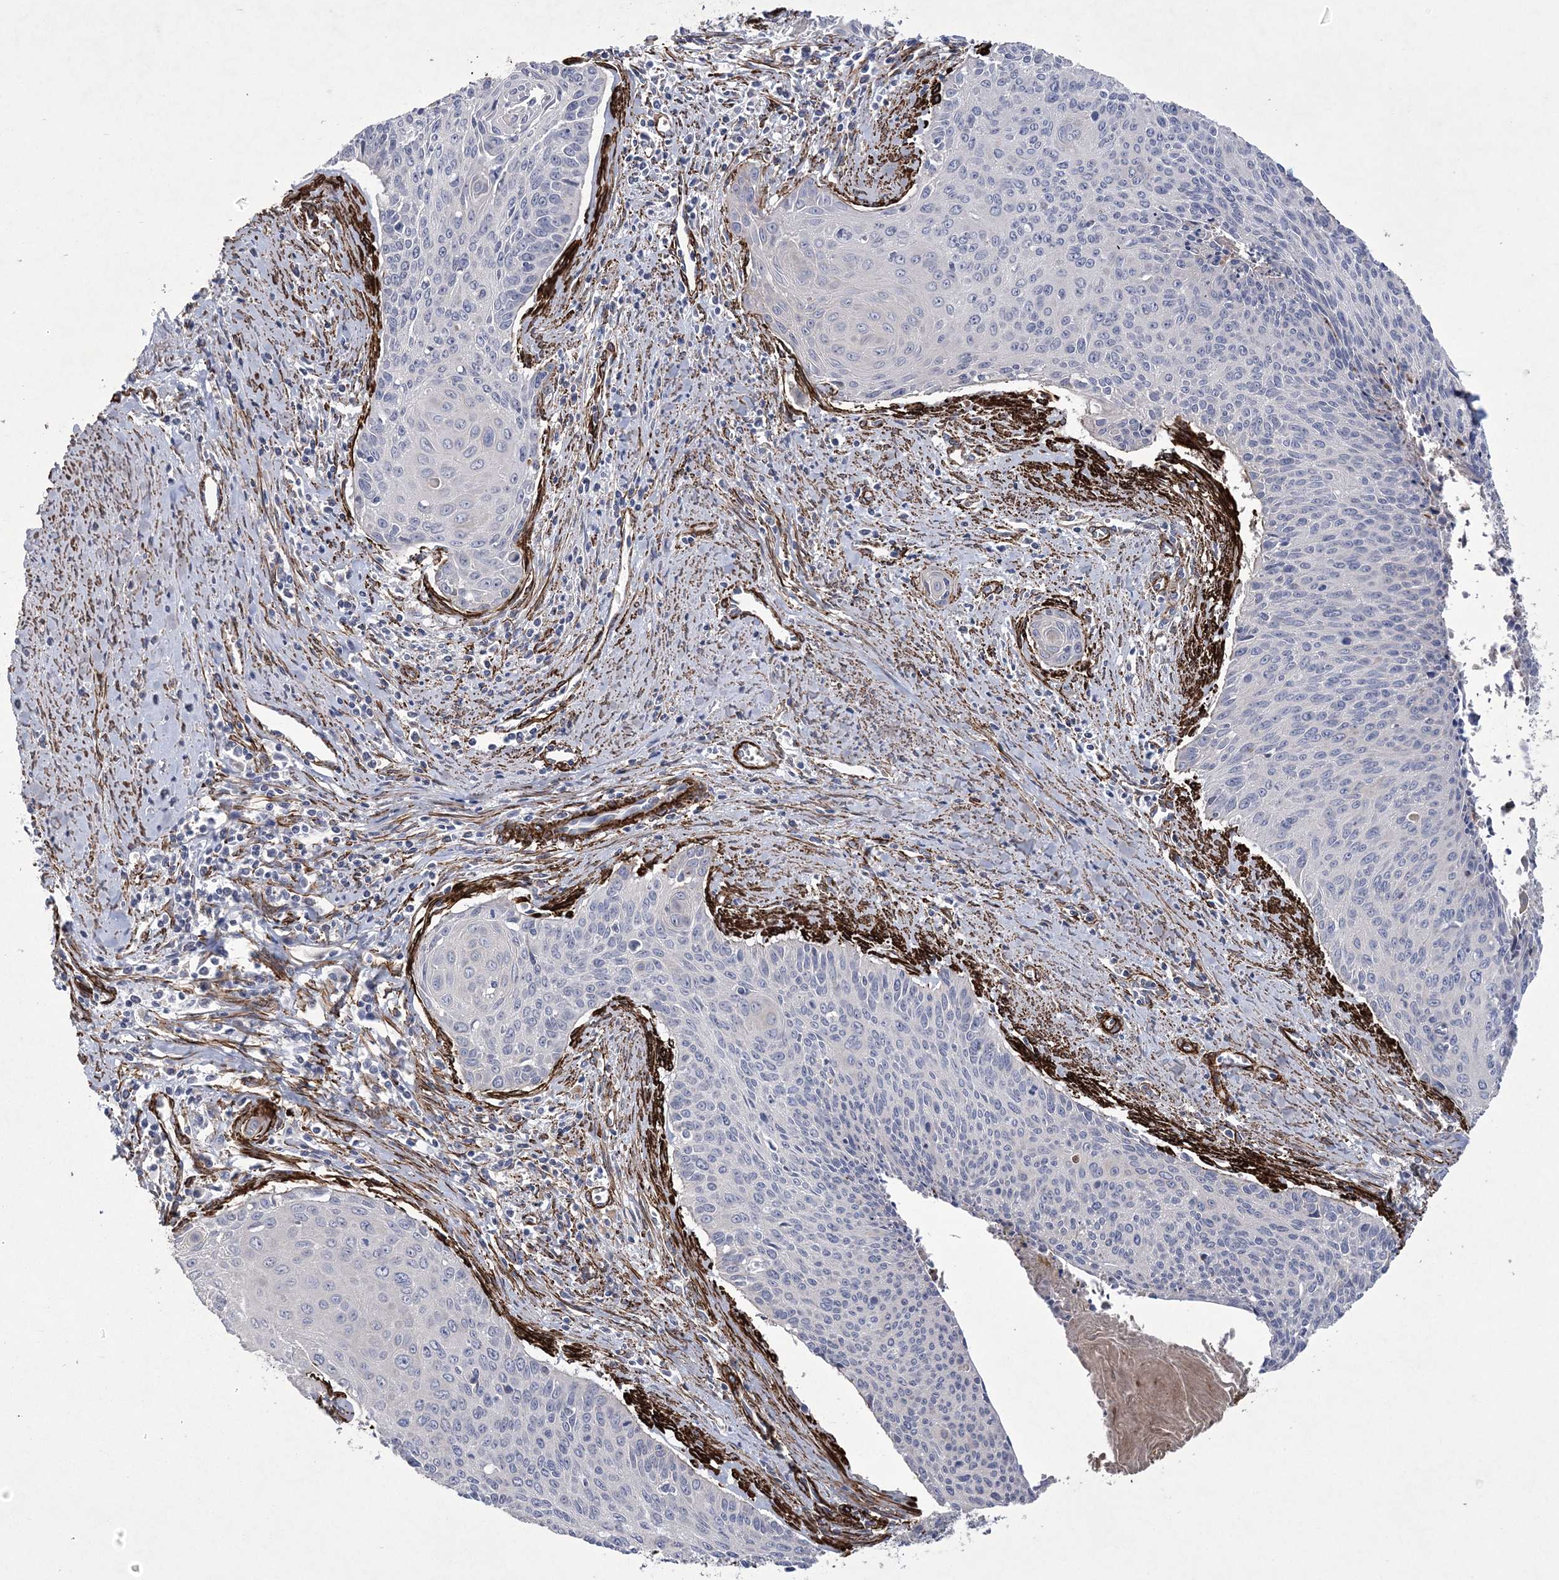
{"staining": {"intensity": "negative", "quantity": "none", "location": "none"}, "tissue": "cervical cancer", "cell_type": "Tumor cells", "image_type": "cancer", "snomed": [{"axis": "morphology", "description": "Squamous cell carcinoma, NOS"}, {"axis": "topography", "description": "Cervix"}], "caption": "Immunohistochemistry micrograph of squamous cell carcinoma (cervical) stained for a protein (brown), which demonstrates no expression in tumor cells.", "gene": "ARSJ", "patient": {"sex": "female", "age": 55}}